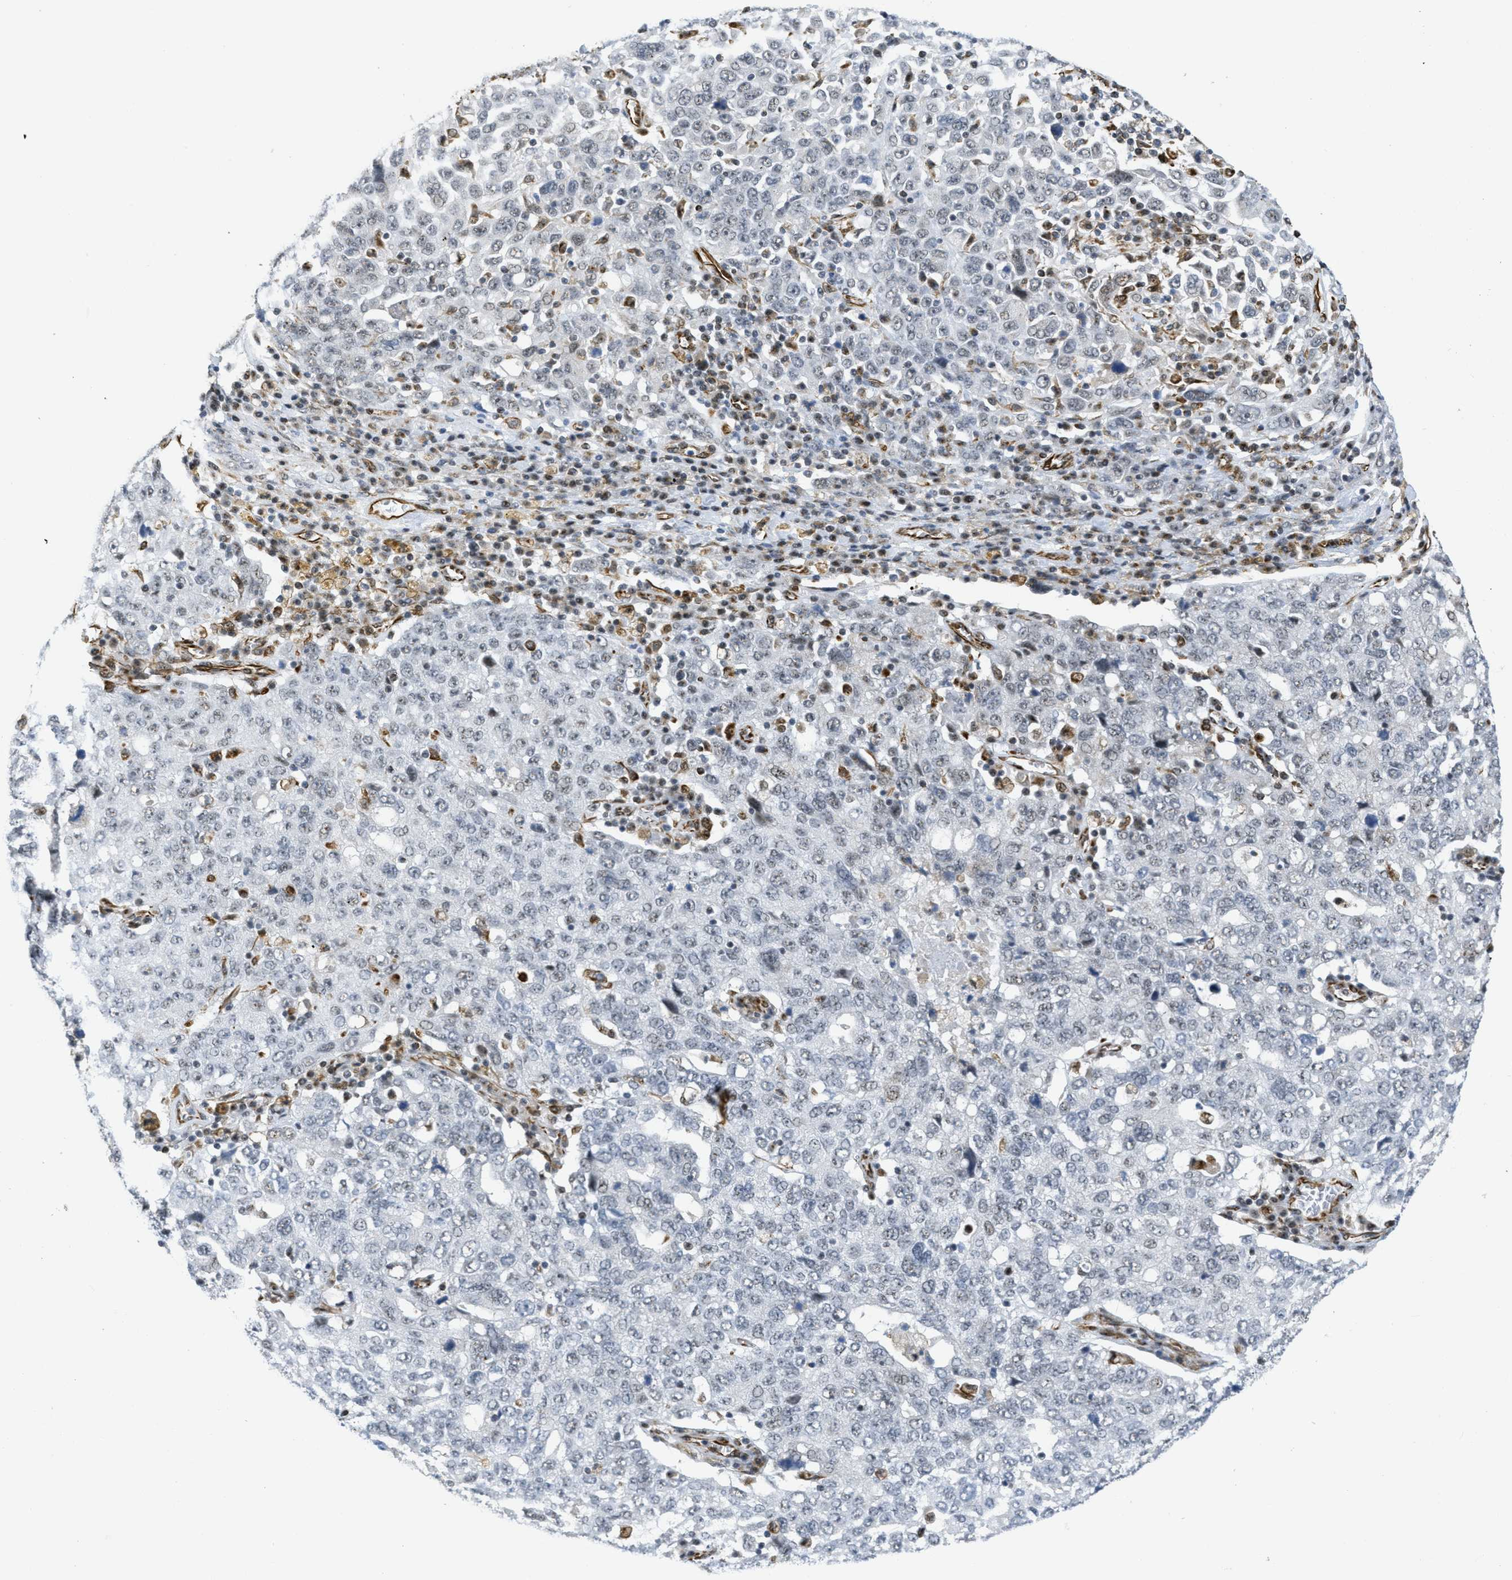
{"staining": {"intensity": "weak", "quantity": "<25%", "location": "nuclear"}, "tissue": "ovarian cancer", "cell_type": "Tumor cells", "image_type": "cancer", "snomed": [{"axis": "morphology", "description": "Carcinoma, endometroid"}, {"axis": "topography", "description": "Ovary"}], "caption": "High magnification brightfield microscopy of ovarian cancer stained with DAB (brown) and counterstained with hematoxylin (blue): tumor cells show no significant positivity. Nuclei are stained in blue.", "gene": "LRRC8B", "patient": {"sex": "female", "age": 62}}